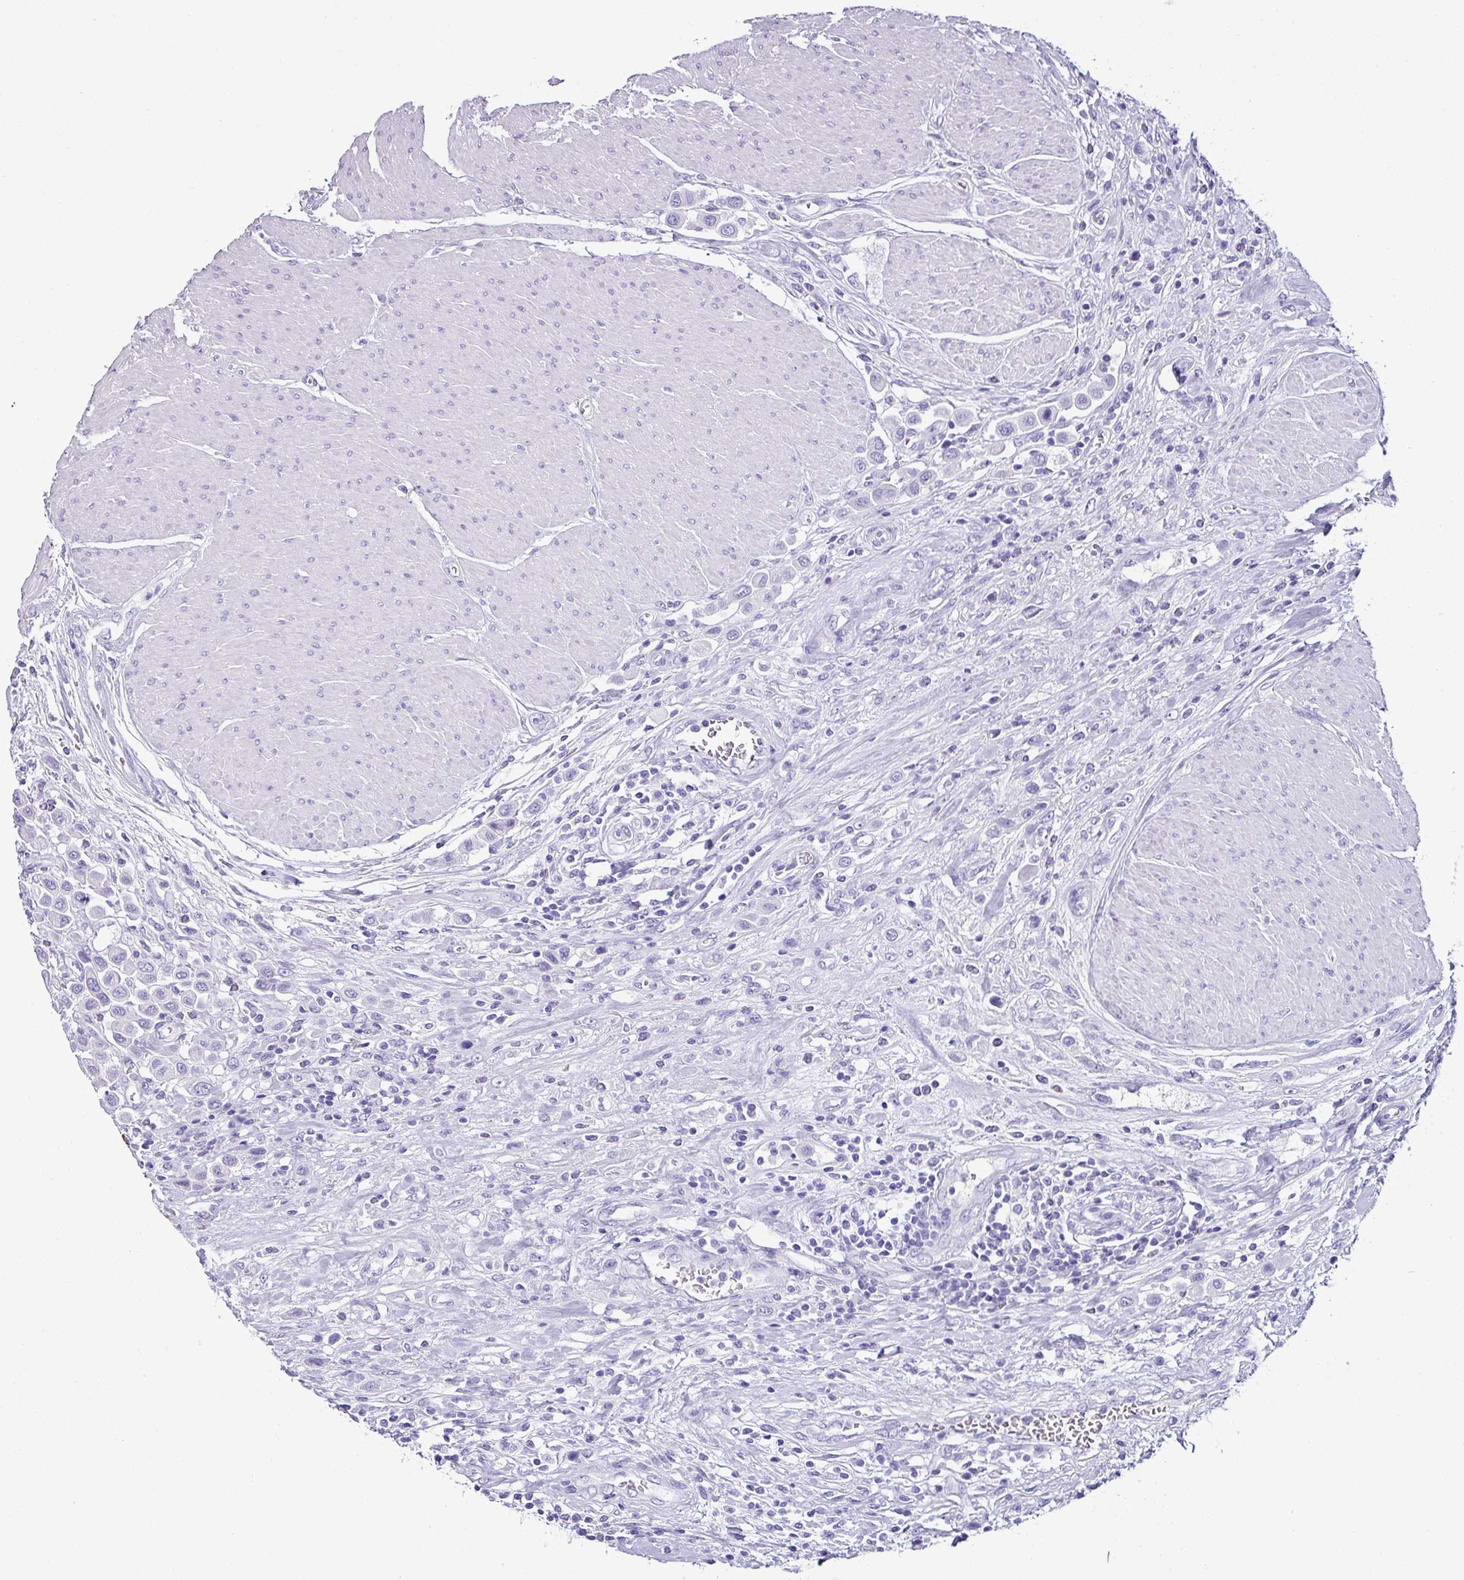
{"staining": {"intensity": "negative", "quantity": "none", "location": "none"}, "tissue": "urothelial cancer", "cell_type": "Tumor cells", "image_type": "cancer", "snomed": [{"axis": "morphology", "description": "Urothelial carcinoma, High grade"}, {"axis": "topography", "description": "Urinary bladder"}], "caption": "Immunohistochemistry (IHC) of high-grade urothelial carcinoma demonstrates no expression in tumor cells. (DAB (3,3'-diaminobenzidine) immunohistochemistry (IHC) with hematoxylin counter stain).", "gene": "NAPSA", "patient": {"sex": "male", "age": 50}}